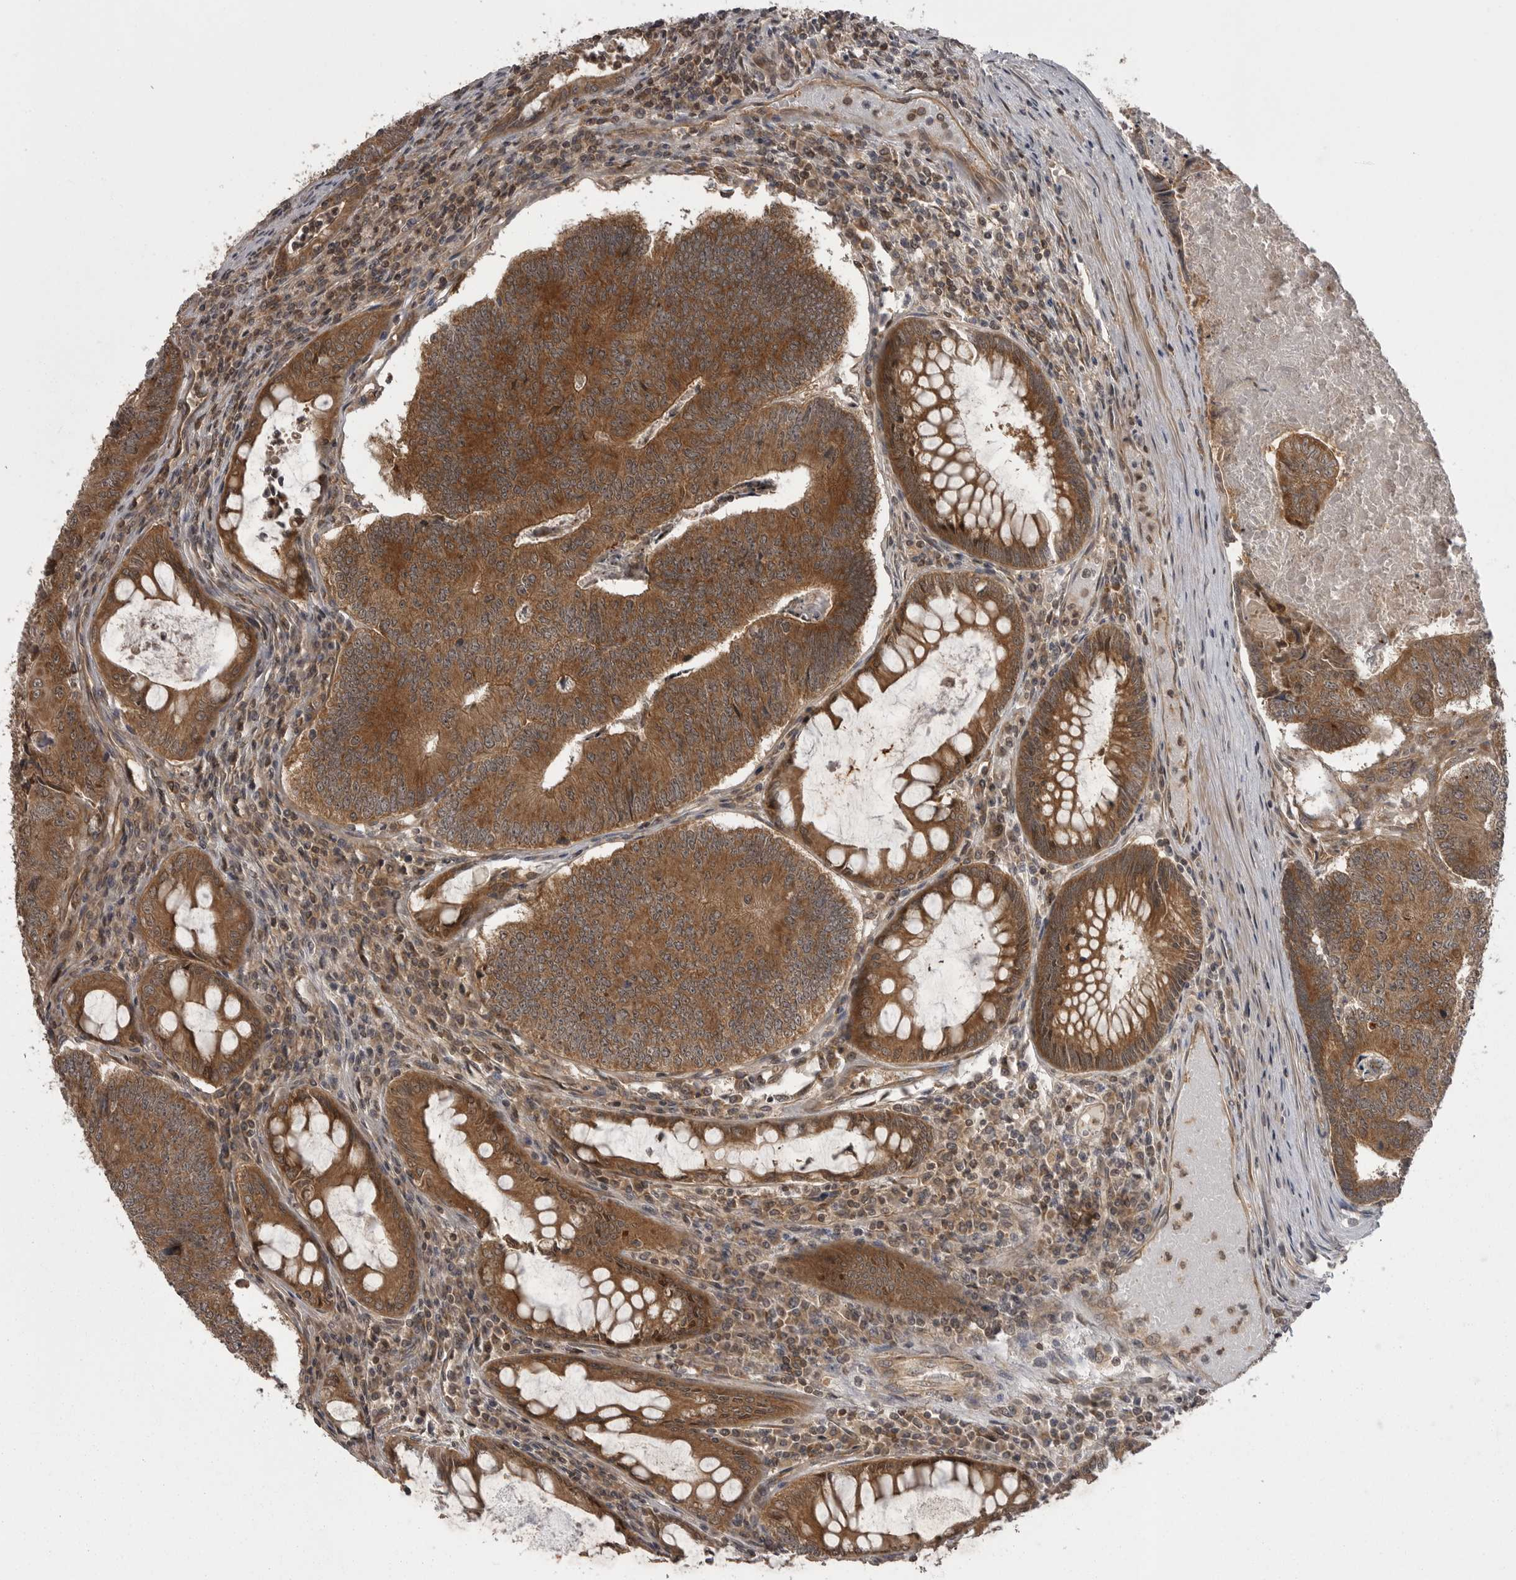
{"staining": {"intensity": "strong", "quantity": ">75%", "location": "cytoplasmic/membranous"}, "tissue": "colorectal cancer", "cell_type": "Tumor cells", "image_type": "cancer", "snomed": [{"axis": "morphology", "description": "Adenocarcinoma, NOS"}, {"axis": "topography", "description": "Colon"}], "caption": "Human colorectal cancer (adenocarcinoma) stained for a protein (brown) displays strong cytoplasmic/membranous positive staining in approximately >75% of tumor cells.", "gene": "STK24", "patient": {"sex": "female", "age": 67}}